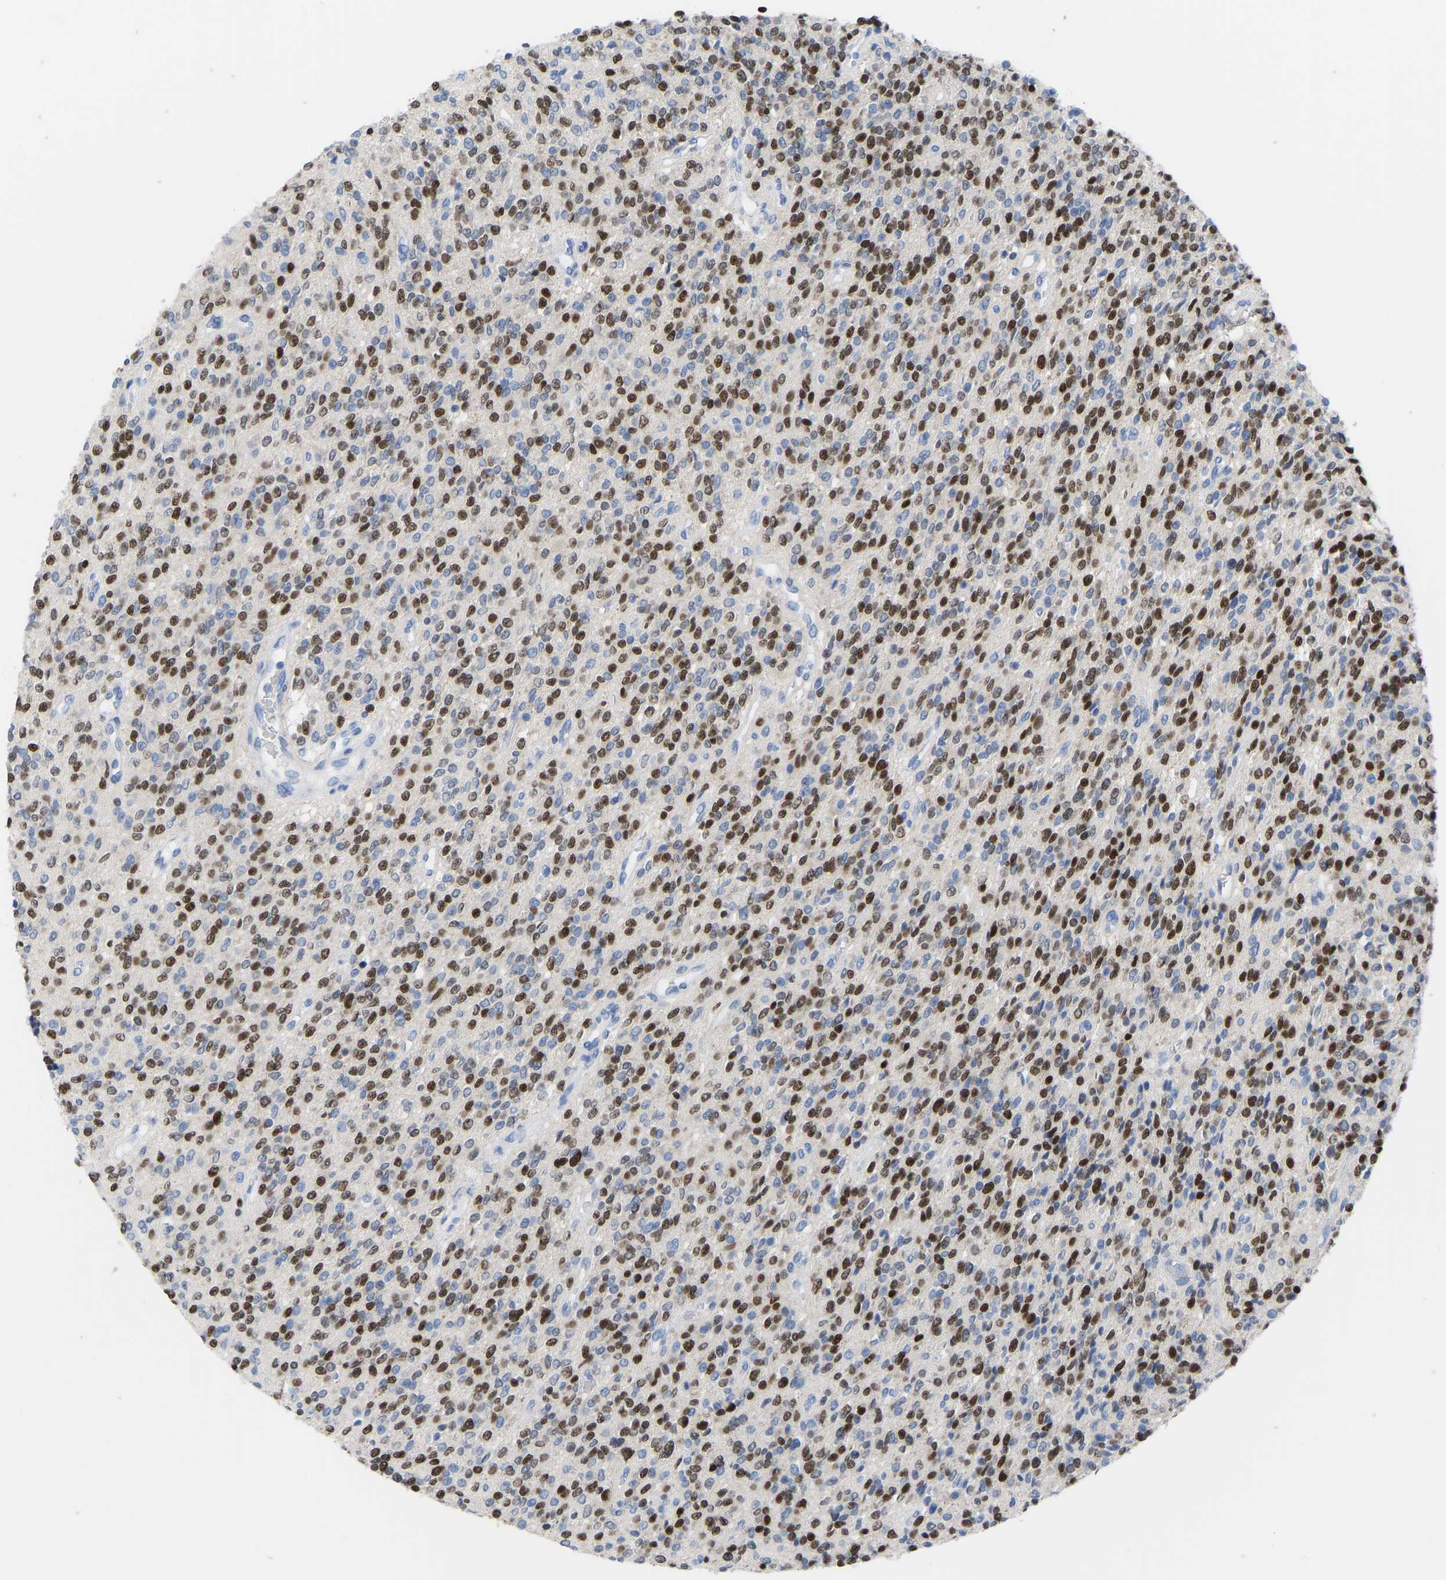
{"staining": {"intensity": "strong", "quantity": ">75%", "location": "nuclear"}, "tissue": "glioma", "cell_type": "Tumor cells", "image_type": "cancer", "snomed": [{"axis": "morphology", "description": "Glioma, malignant, High grade"}, {"axis": "topography", "description": "Brain"}], "caption": "A histopathology image of malignant glioma (high-grade) stained for a protein reveals strong nuclear brown staining in tumor cells.", "gene": "OLIG2", "patient": {"sex": "male", "age": 34}}